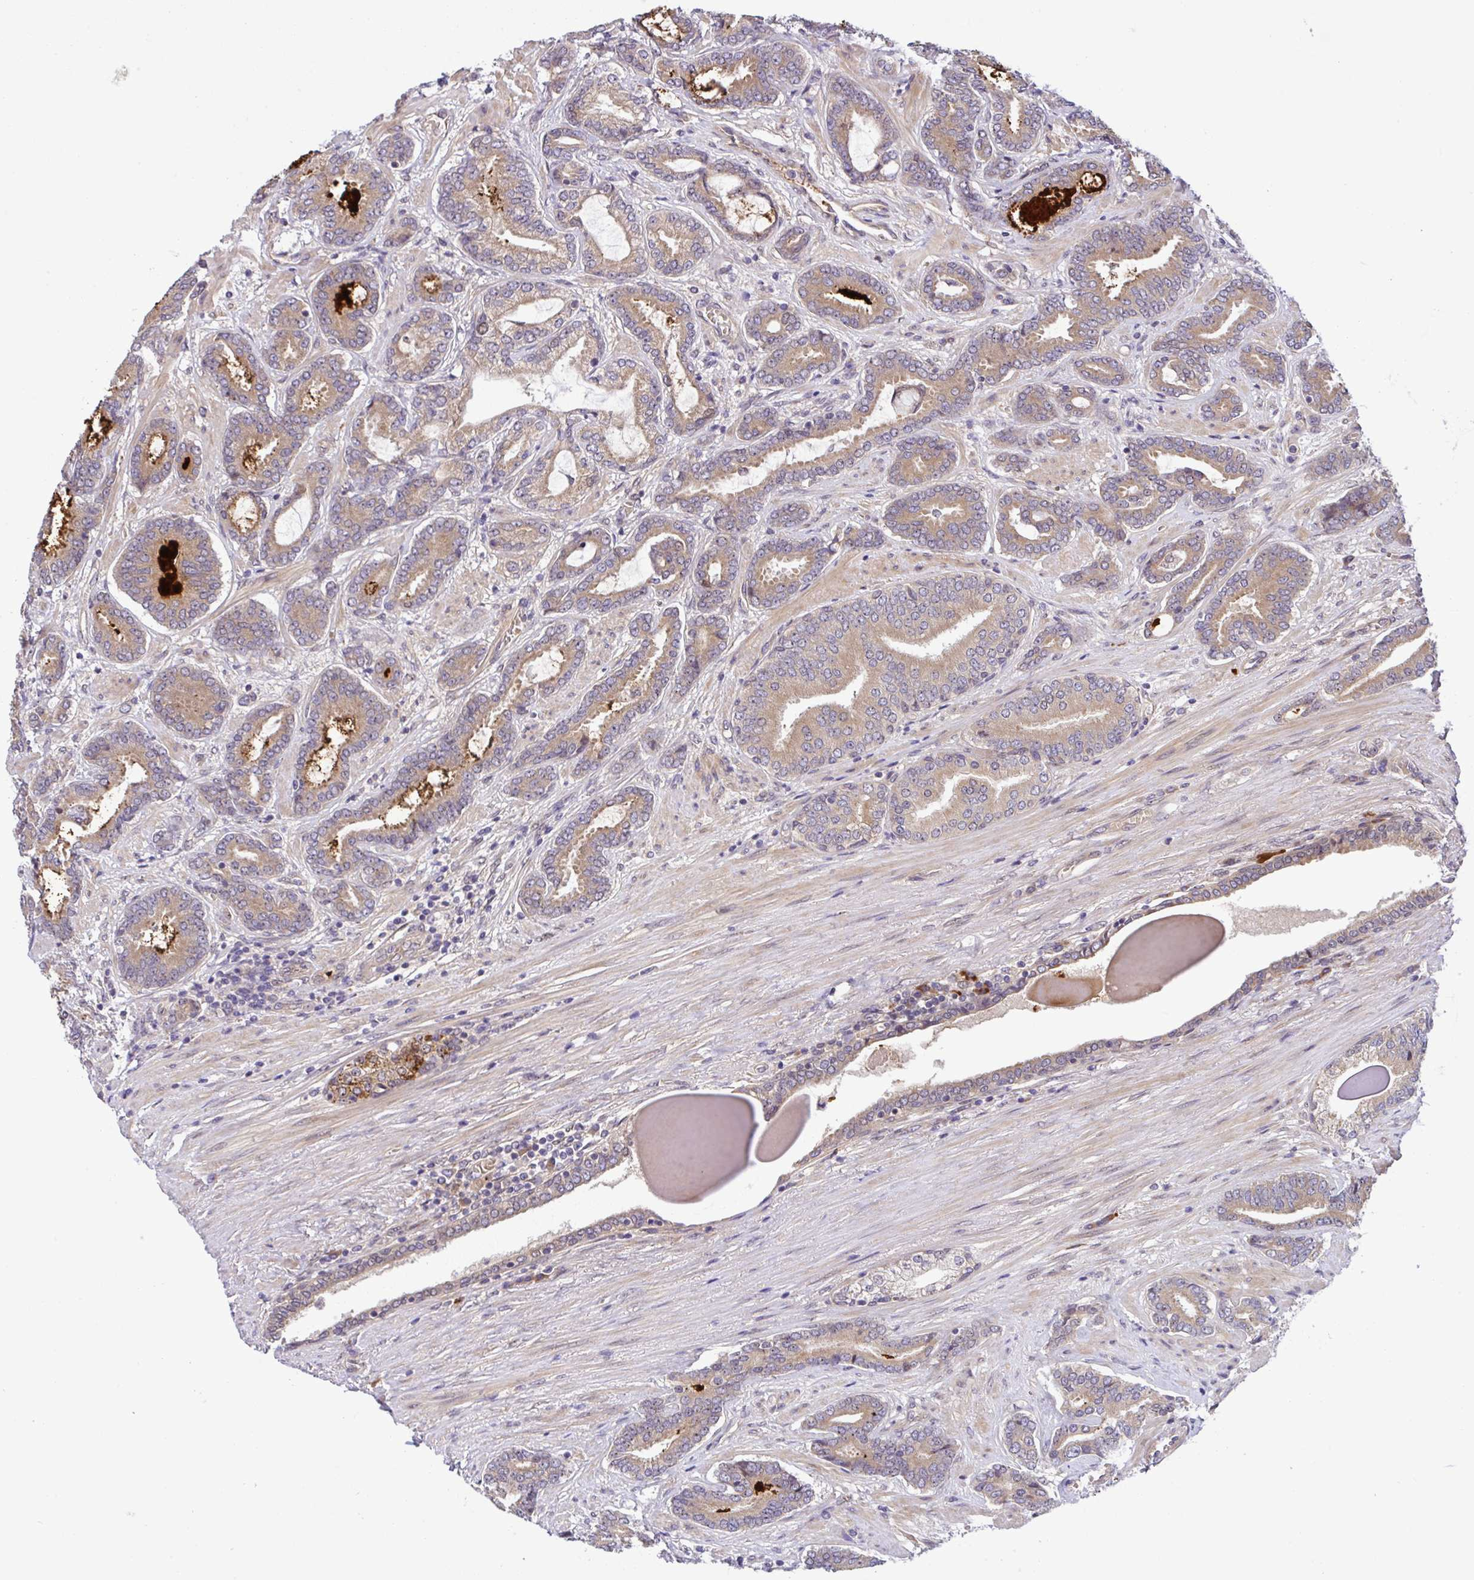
{"staining": {"intensity": "moderate", "quantity": ">75%", "location": "cytoplasmic/membranous"}, "tissue": "prostate cancer", "cell_type": "Tumor cells", "image_type": "cancer", "snomed": [{"axis": "morphology", "description": "Adenocarcinoma, High grade"}, {"axis": "topography", "description": "Prostate"}], "caption": "Immunohistochemical staining of human prostate cancer (adenocarcinoma (high-grade)) displays medium levels of moderate cytoplasmic/membranous protein positivity in about >75% of tumor cells.", "gene": "UBE4A", "patient": {"sex": "male", "age": 62}}